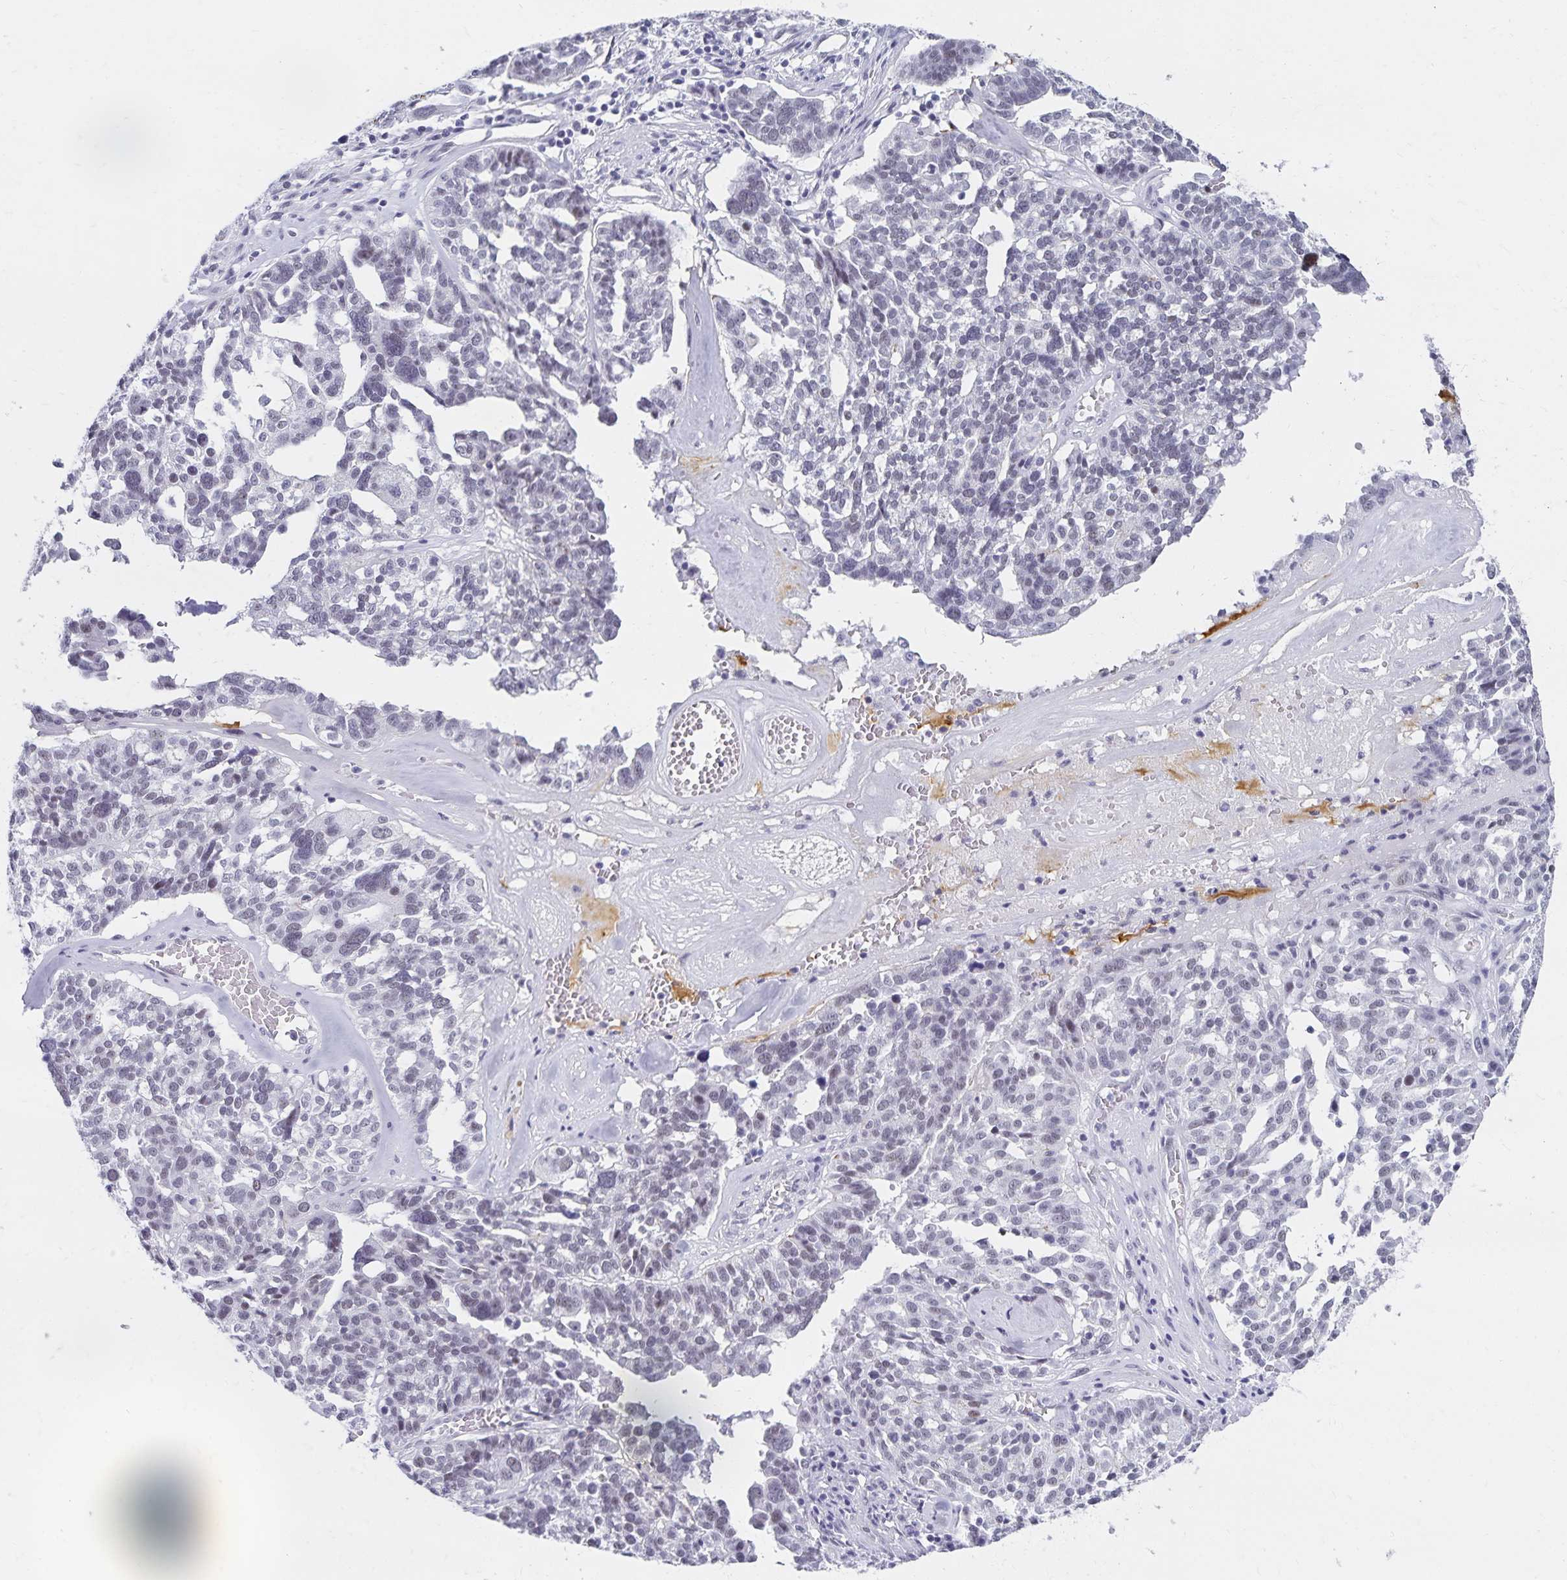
{"staining": {"intensity": "negative", "quantity": "none", "location": "none"}, "tissue": "ovarian cancer", "cell_type": "Tumor cells", "image_type": "cancer", "snomed": [{"axis": "morphology", "description": "Cystadenocarcinoma, serous, NOS"}, {"axis": "topography", "description": "Ovary"}], "caption": "This is an immunohistochemistry (IHC) histopathology image of ovarian cancer (serous cystadenocarcinoma). There is no positivity in tumor cells.", "gene": "C20orf85", "patient": {"sex": "female", "age": 59}}